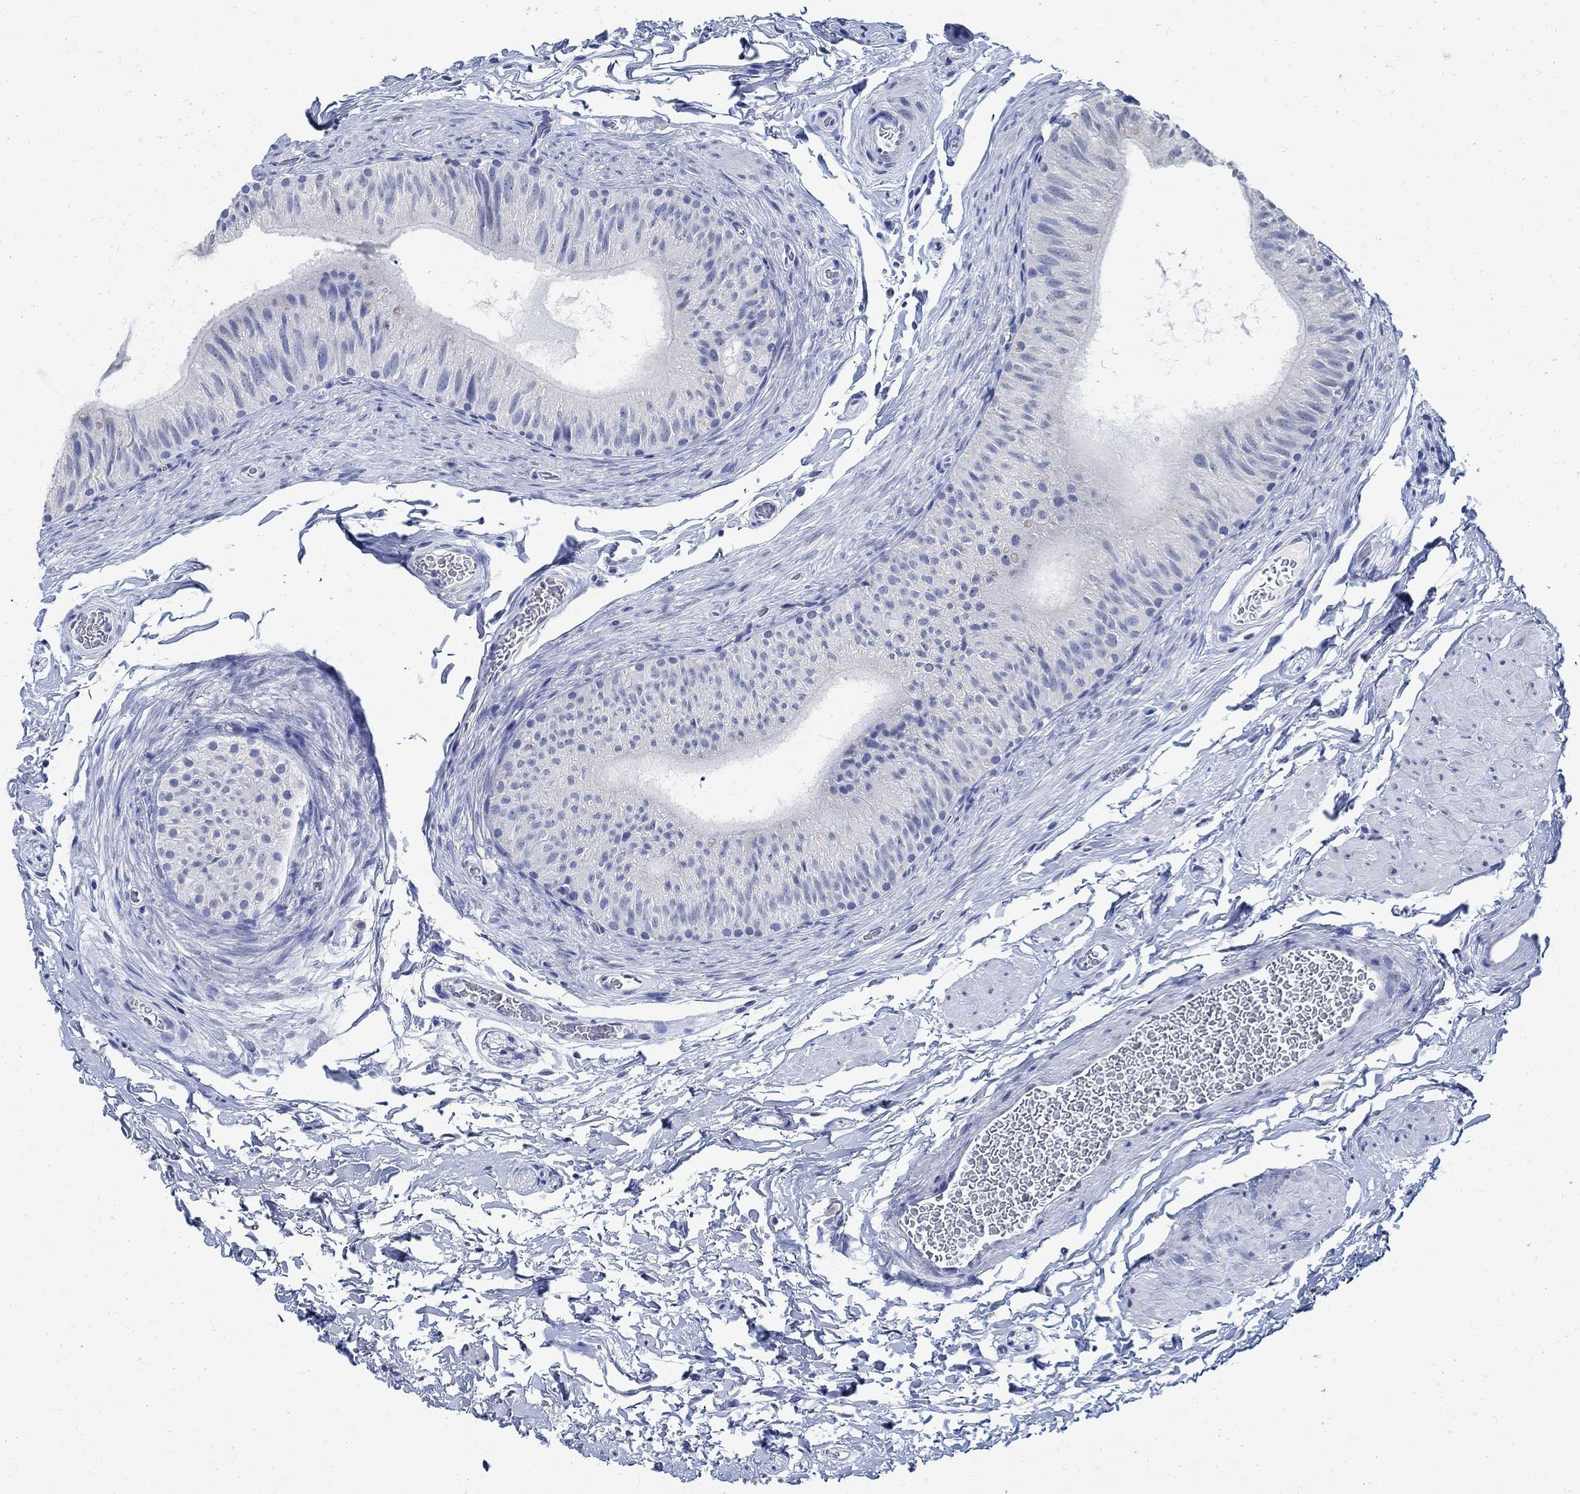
{"staining": {"intensity": "negative", "quantity": "none", "location": "none"}, "tissue": "epididymis", "cell_type": "Glandular cells", "image_type": "normal", "snomed": [{"axis": "morphology", "description": "Normal tissue, NOS"}, {"axis": "topography", "description": "Epididymis, spermatic cord, NOS"}, {"axis": "topography", "description": "Epididymis"}], "caption": "The immunohistochemistry (IHC) histopathology image has no significant positivity in glandular cells of epididymis. (Immunohistochemistry (ihc), brightfield microscopy, high magnification).", "gene": "TMEM221", "patient": {"sex": "male", "age": 31}}